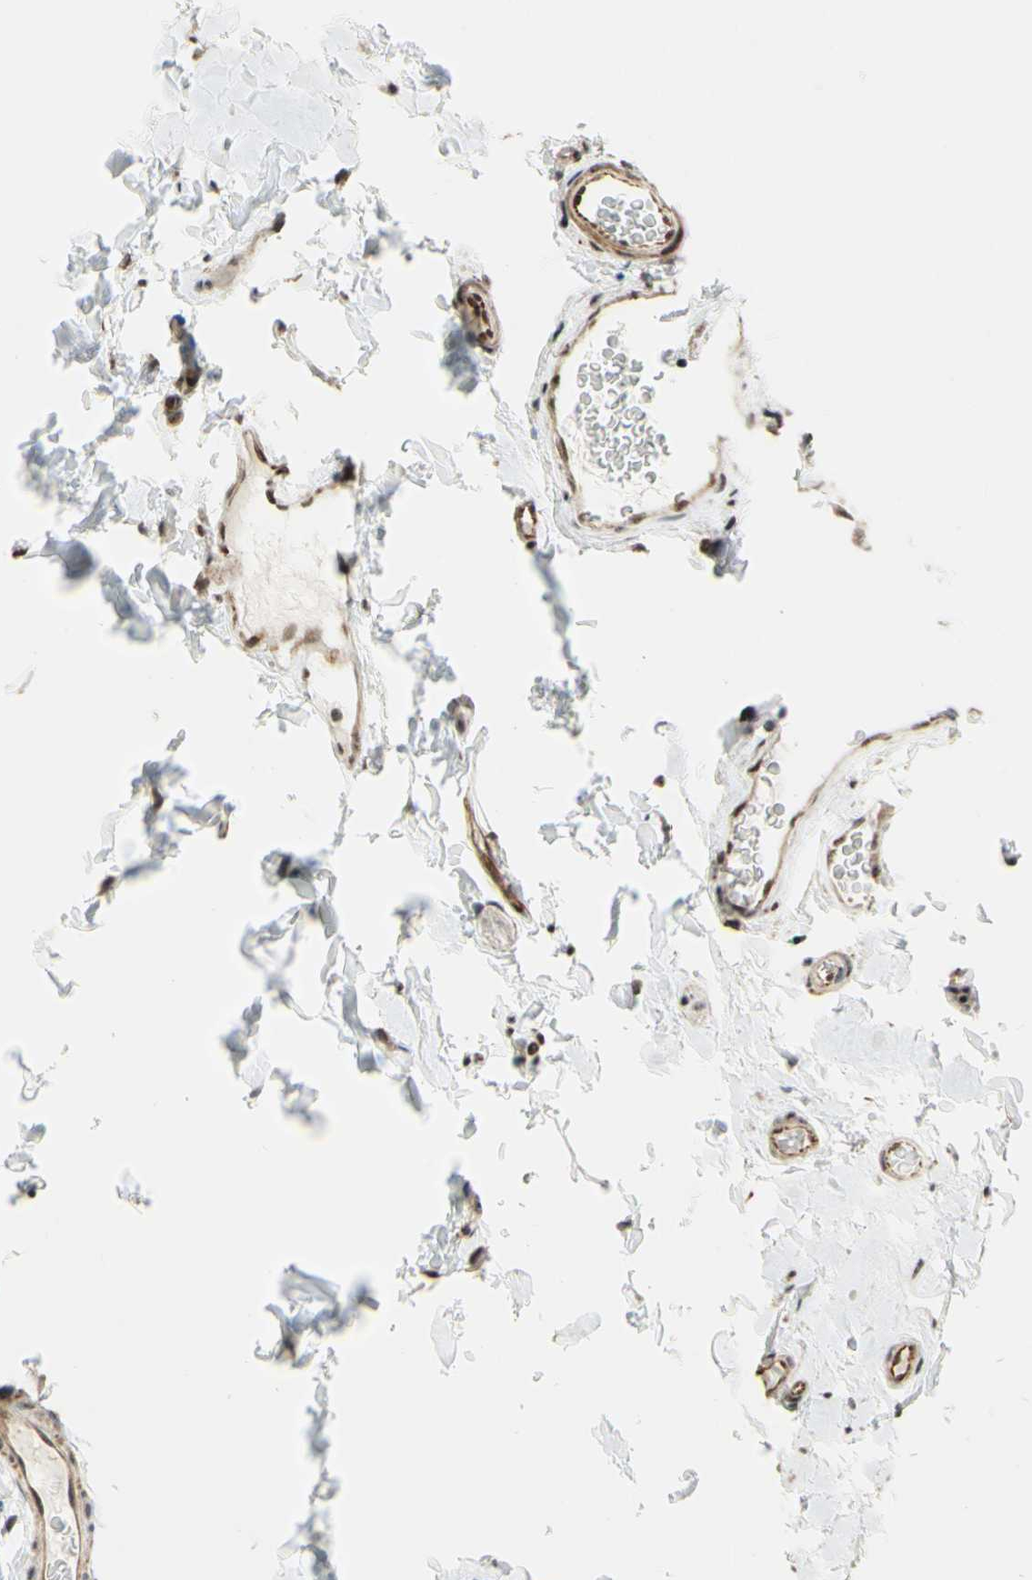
{"staining": {"intensity": "moderate", "quantity": ">75%", "location": "cytoplasmic/membranous,nuclear"}, "tissue": "colon", "cell_type": "Endothelial cells", "image_type": "normal", "snomed": [{"axis": "morphology", "description": "Normal tissue, NOS"}, {"axis": "topography", "description": "Colon"}], "caption": "Protein staining reveals moderate cytoplasmic/membranous,nuclear positivity in approximately >75% of endothelial cells in normal colon.", "gene": "SAP18", "patient": {"sex": "female", "age": 80}}